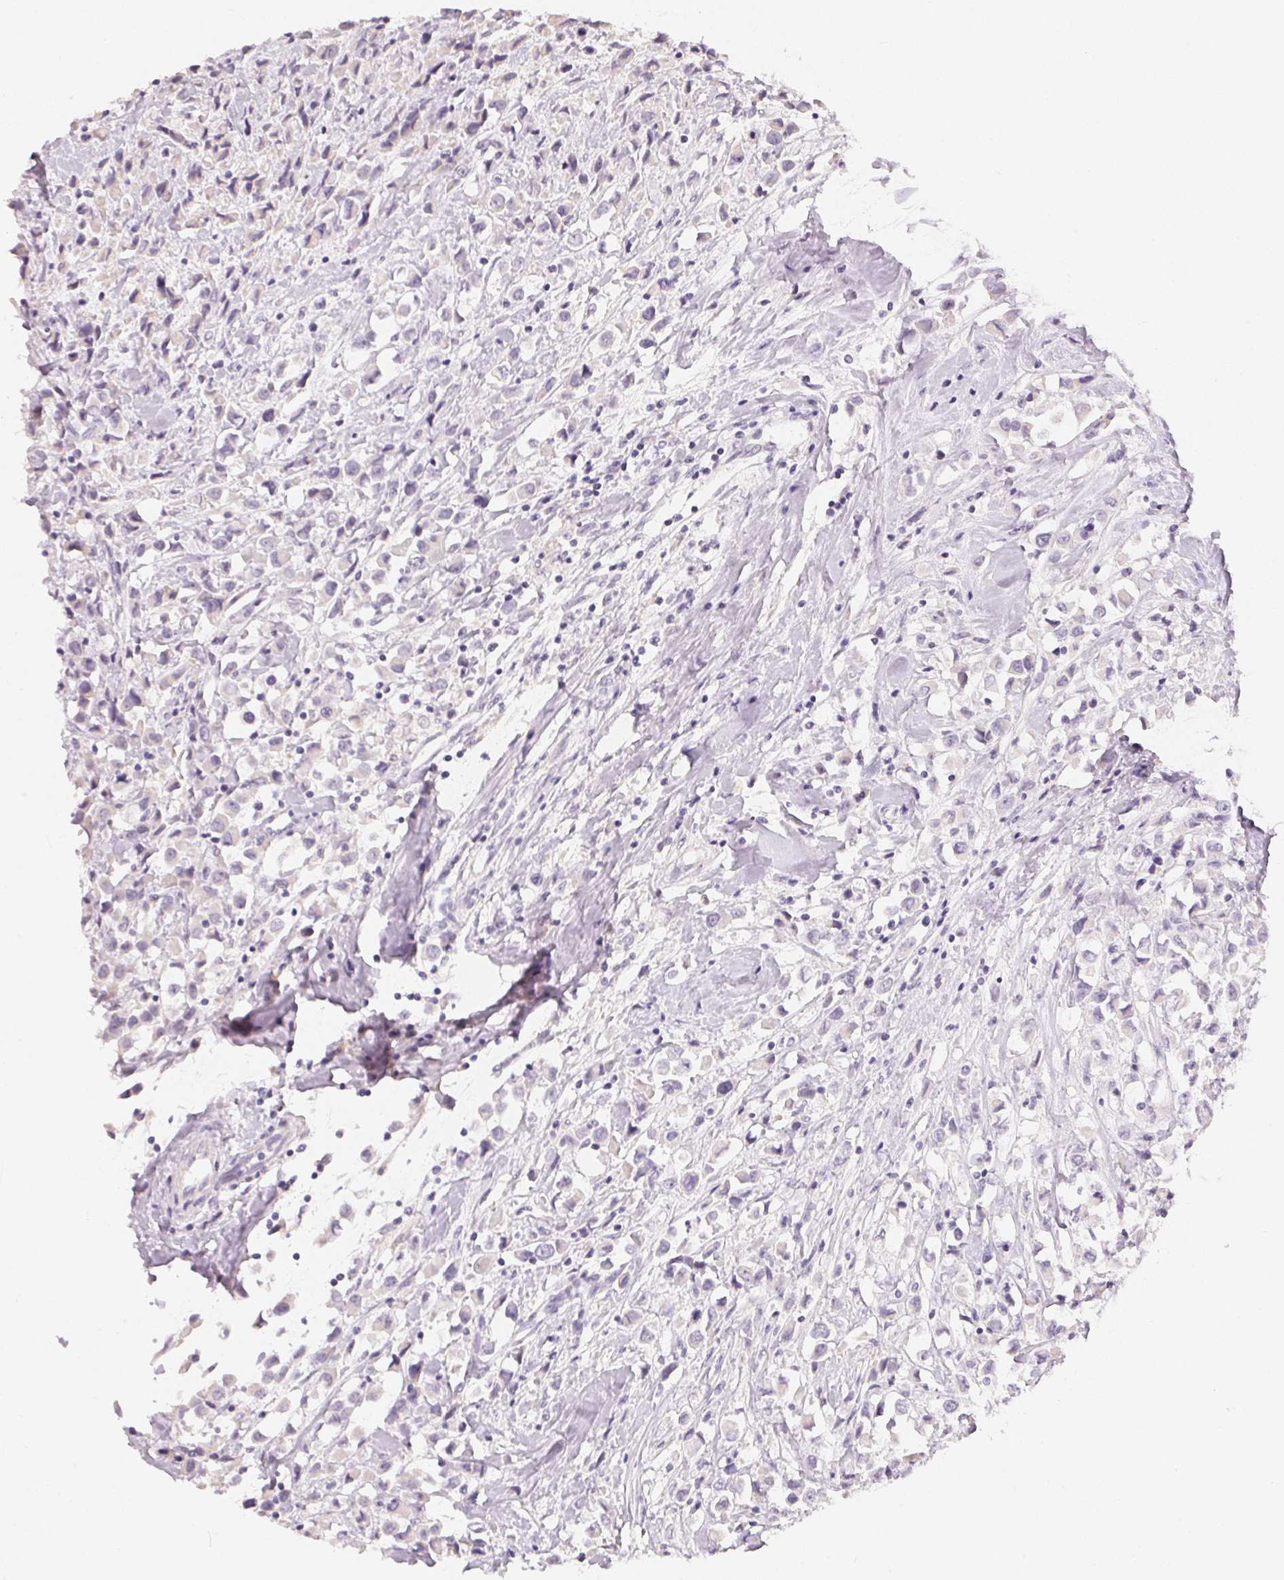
{"staining": {"intensity": "negative", "quantity": "none", "location": "none"}, "tissue": "breast cancer", "cell_type": "Tumor cells", "image_type": "cancer", "snomed": [{"axis": "morphology", "description": "Duct carcinoma"}, {"axis": "topography", "description": "Breast"}], "caption": "Immunohistochemical staining of breast infiltrating ductal carcinoma reveals no significant positivity in tumor cells.", "gene": "MIOX", "patient": {"sex": "female", "age": 61}}